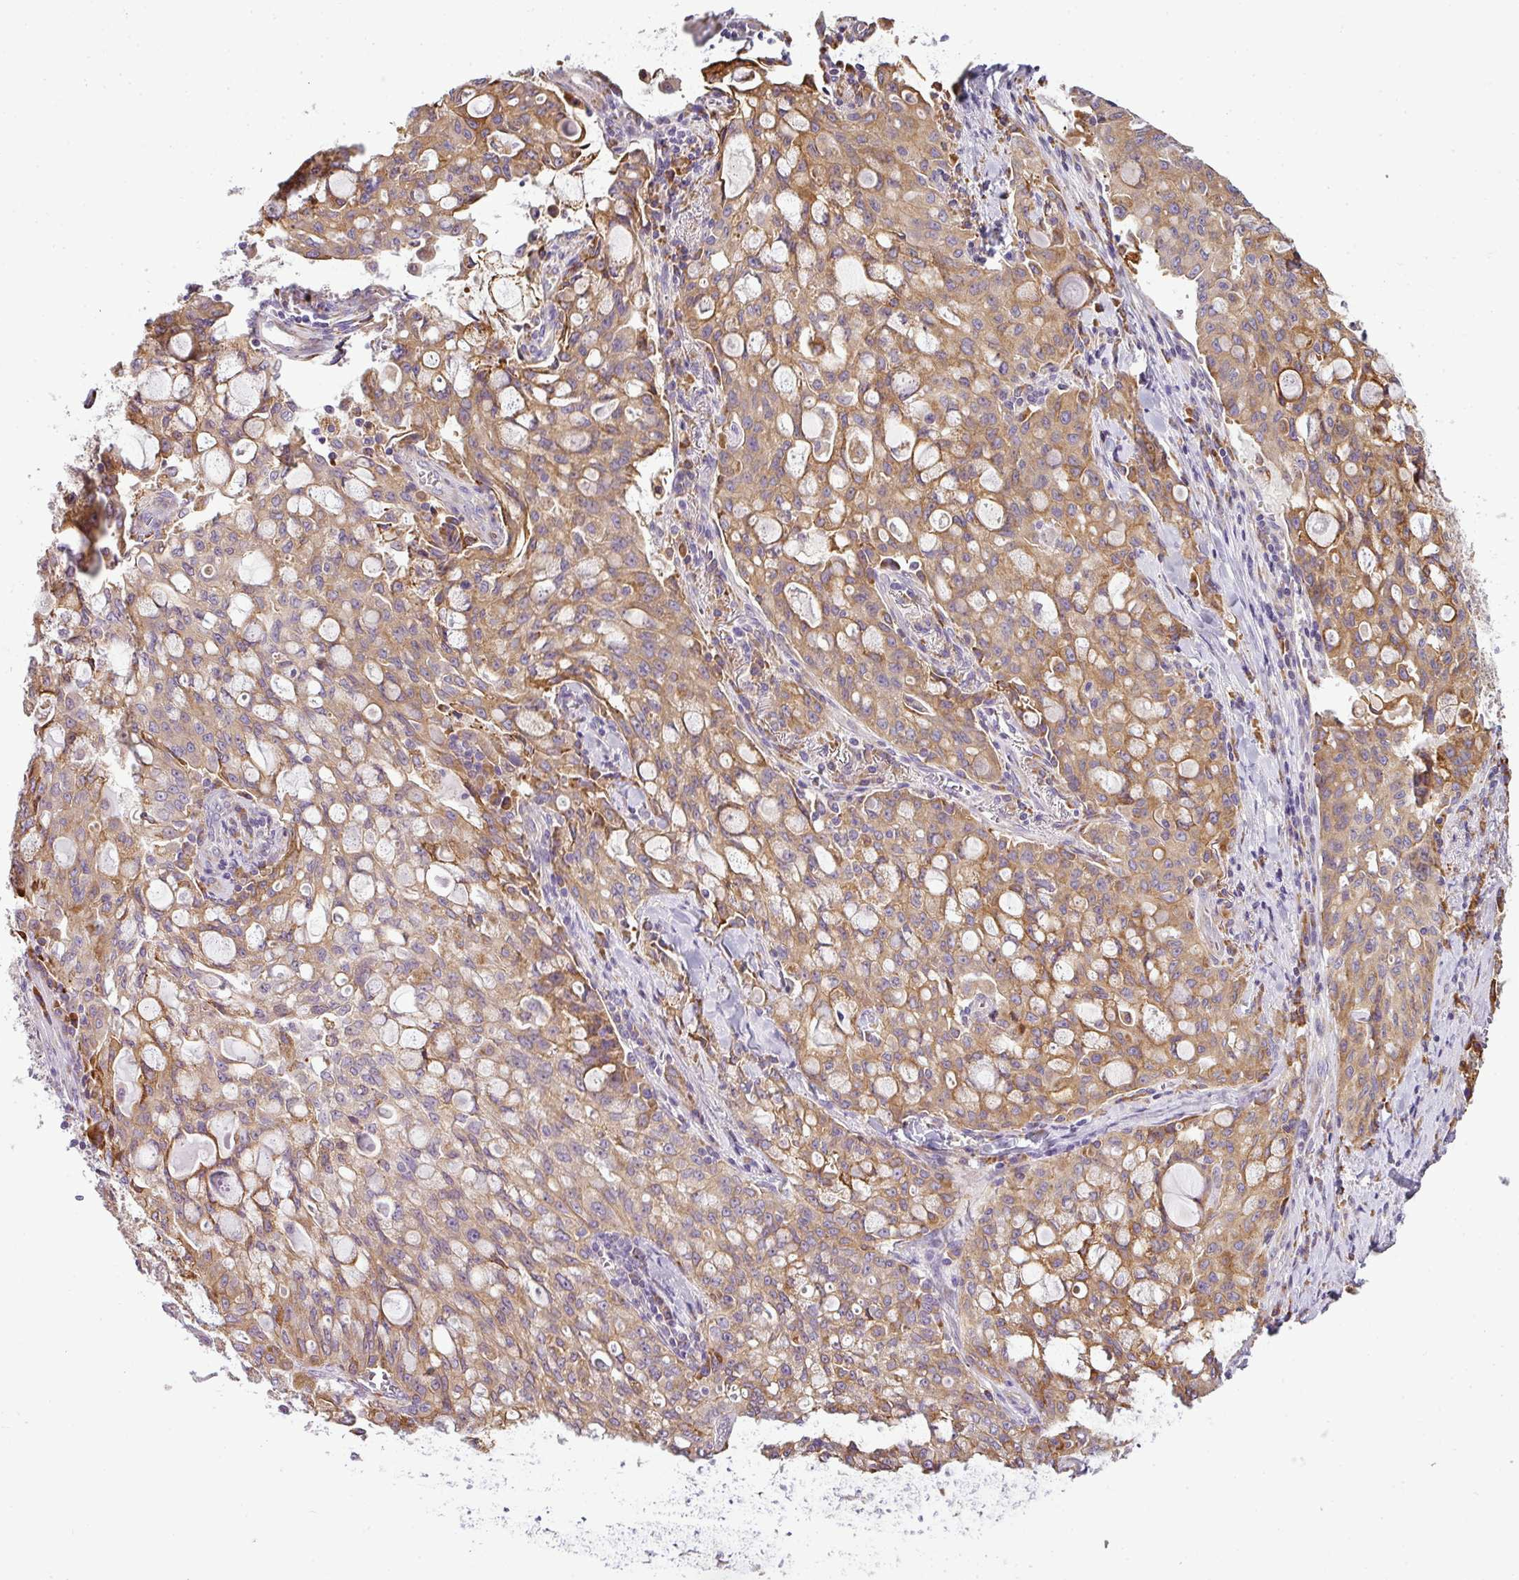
{"staining": {"intensity": "moderate", "quantity": ">75%", "location": "cytoplasmic/membranous"}, "tissue": "lung cancer", "cell_type": "Tumor cells", "image_type": "cancer", "snomed": [{"axis": "morphology", "description": "Adenocarcinoma, NOS"}, {"axis": "topography", "description": "Lung"}], "caption": "DAB (3,3'-diaminobenzidine) immunohistochemical staining of lung adenocarcinoma reveals moderate cytoplasmic/membranous protein staining in about >75% of tumor cells.", "gene": "ANKRD18A", "patient": {"sex": "female", "age": 44}}